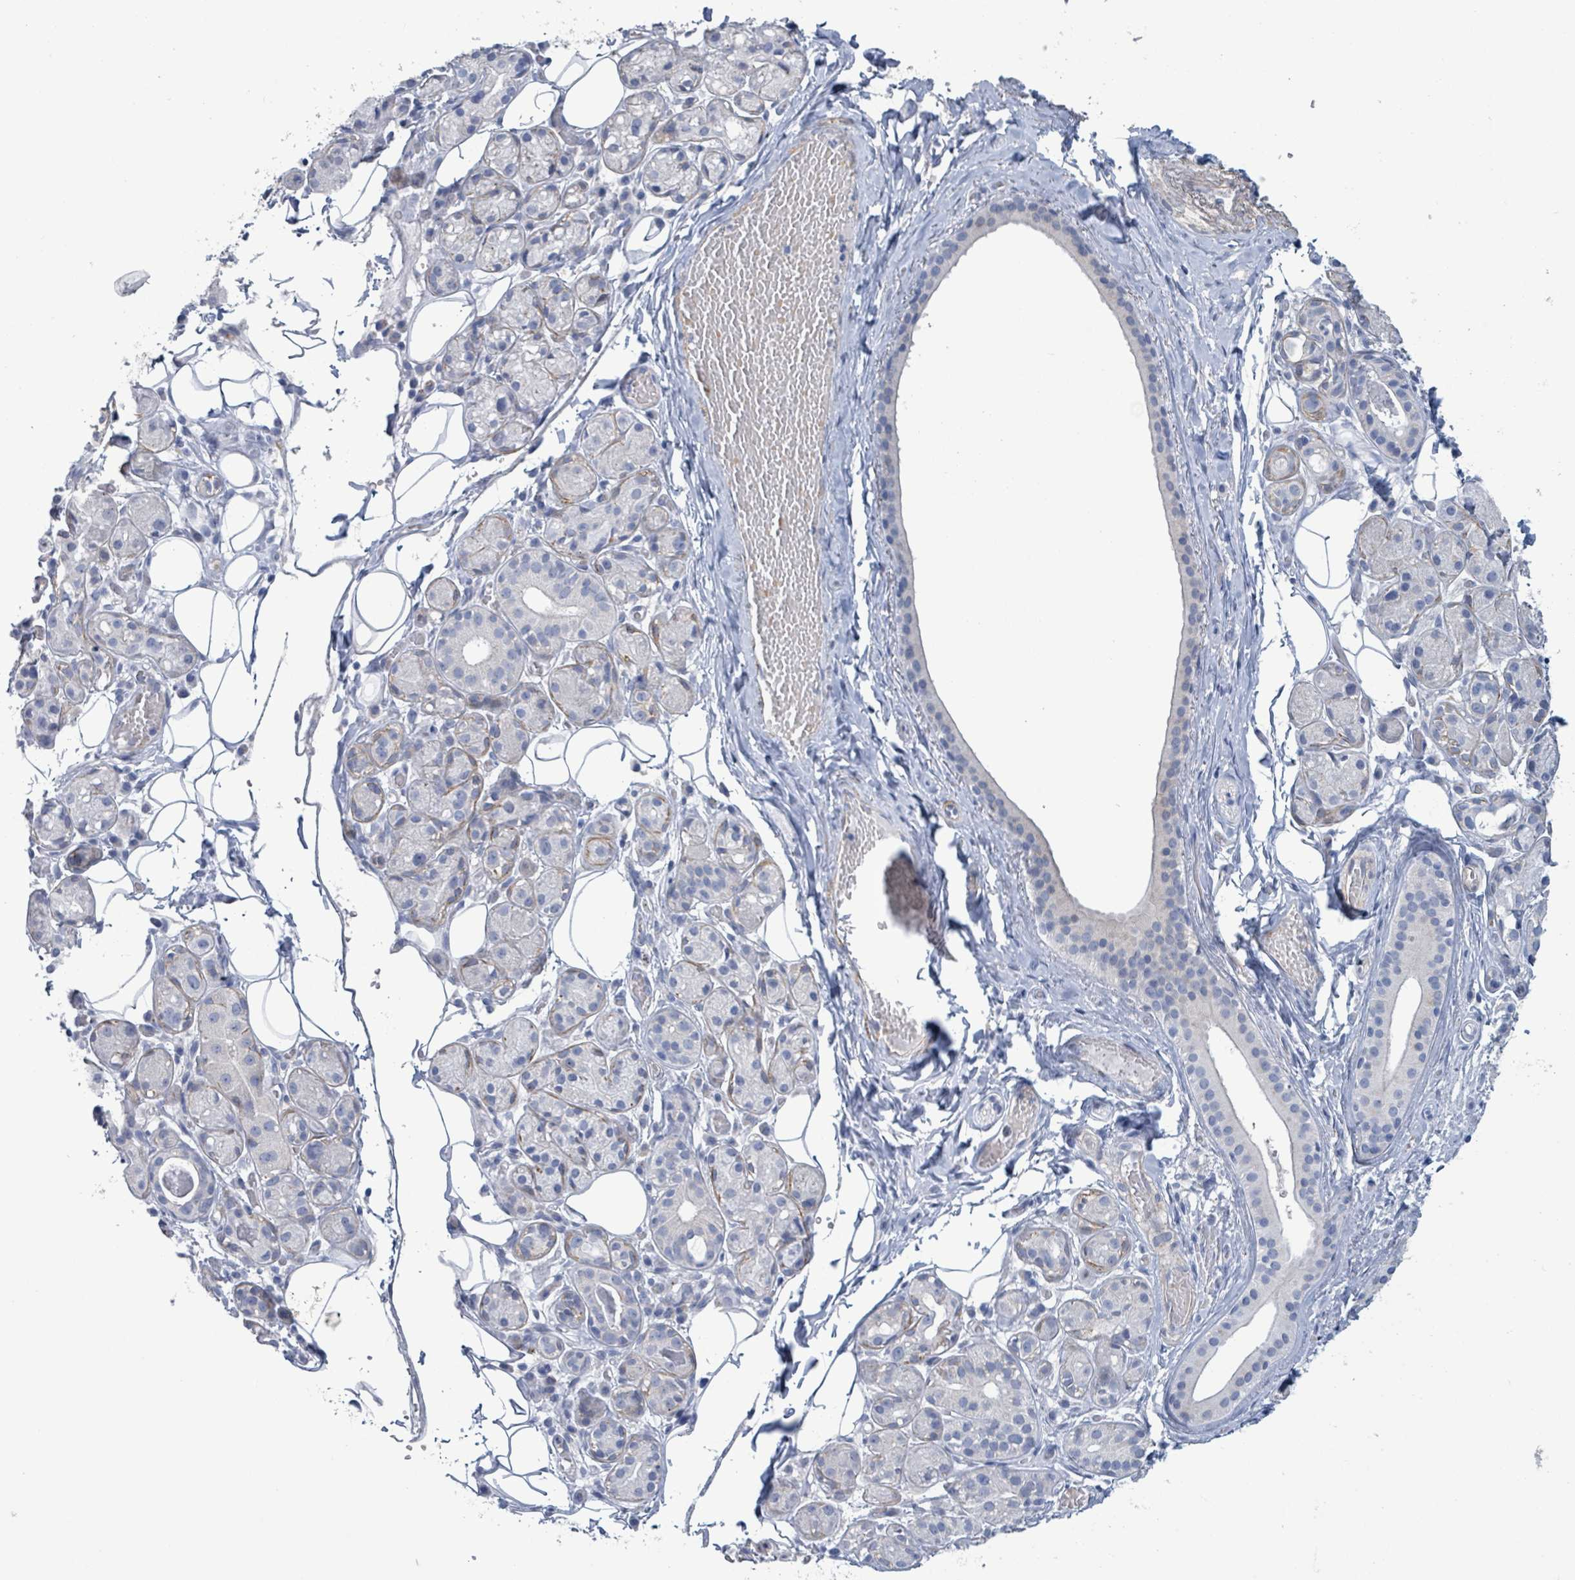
{"staining": {"intensity": "negative", "quantity": "none", "location": "none"}, "tissue": "salivary gland", "cell_type": "Glandular cells", "image_type": "normal", "snomed": [{"axis": "morphology", "description": "Normal tissue, NOS"}, {"axis": "topography", "description": "Salivary gland"}], "caption": "DAB immunohistochemical staining of benign salivary gland exhibits no significant staining in glandular cells. (Immunohistochemistry, brightfield microscopy, high magnification).", "gene": "PKLR", "patient": {"sex": "male", "age": 82}}